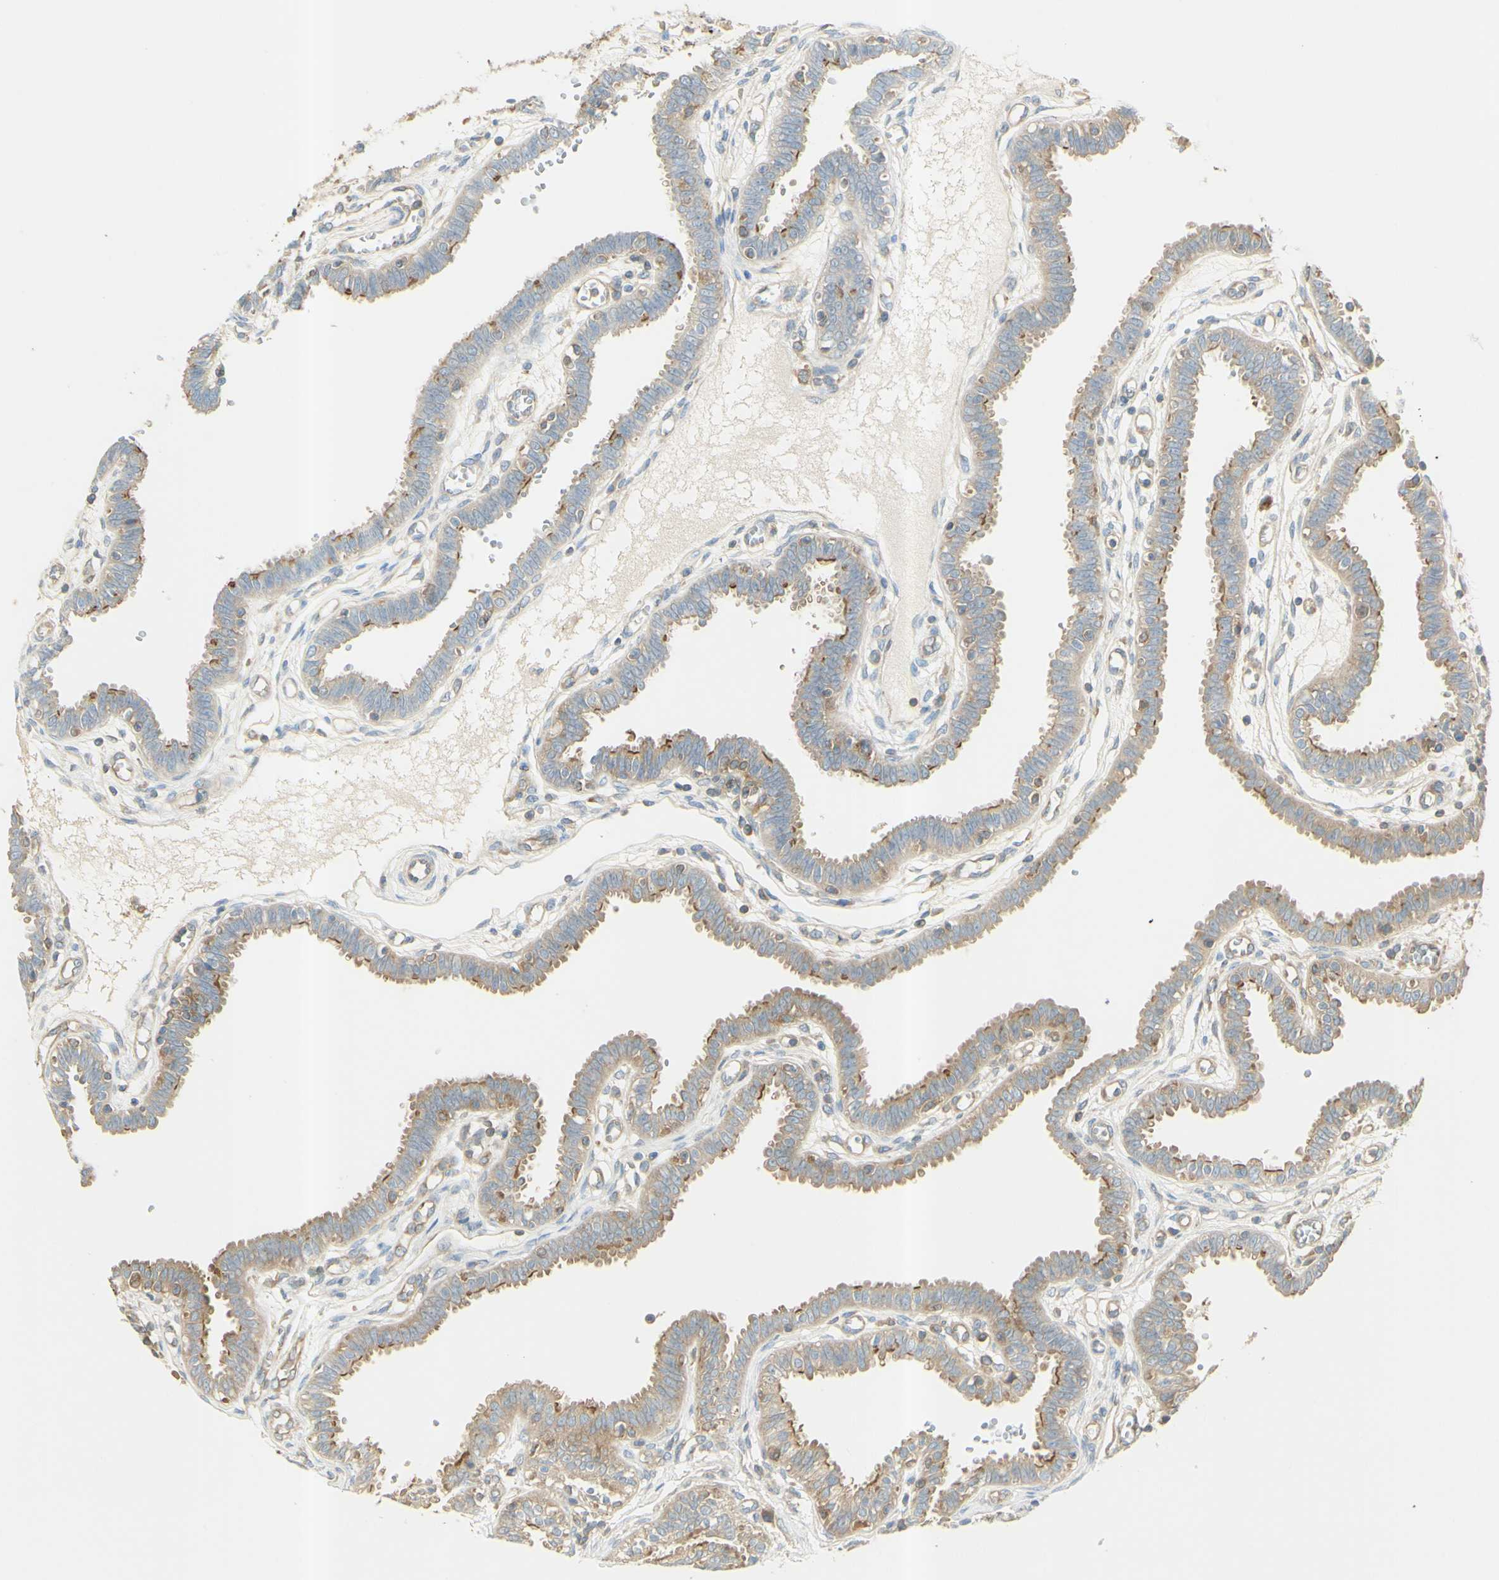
{"staining": {"intensity": "strong", "quantity": "25%-75%", "location": "cytoplasmic/membranous"}, "tissue": "fallopian tube", "cell_type": "Glandular cells", "image_type": "normal", "snomed": [{"axis": "morphology", "description": "Normal tissue, NOS"}, {"axis": "topography", "description": "Fallopian tube"}], "caption": "Strong cytoplasmic/membranous positivity for a protein is present in about 25%-75% of glandular cells of normal fallopian tube using immunohistochemistry.", "gene": "IKBKG", "patient": {"sex": "female", "age": 32}}